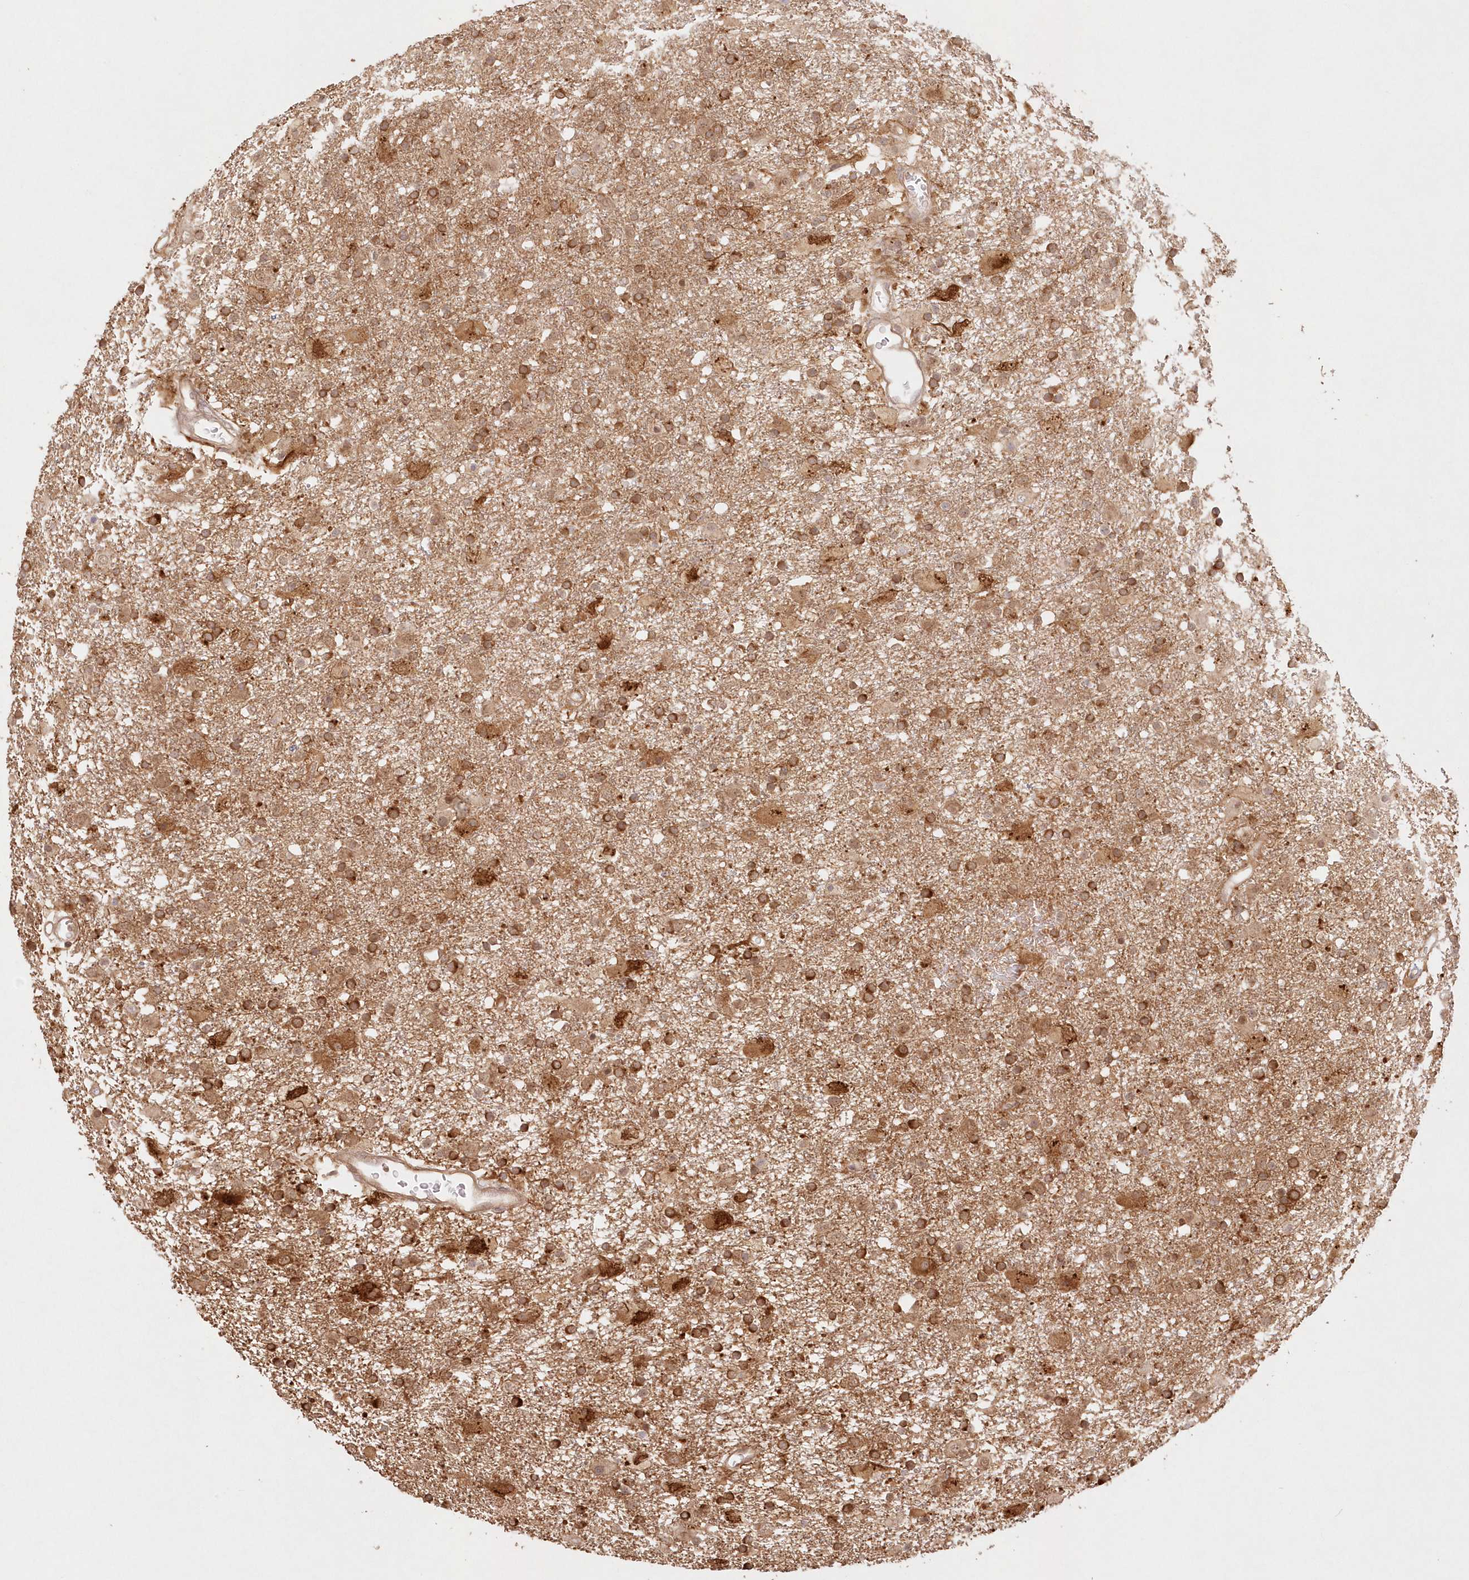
{"staining": {"intensity": "moderate", "quantity": ">75%", "location": "cytoplasmic/membranous"}, "tissue": "glioma", "cell_type": "Tumor cells", "image_type": "cancer", "snomed": [{"axis": "morphology", "description": "Glioma, malignant, Low grade"}, {"axis": "topography", "description": "Brain"}], "caption": "Moderate cytoplasmic/membranous staining is appreciated in about >75% of tumor cells in glioma.", "gene": "KIAA0232", "patient": {"sex": "male", "age": 65}}